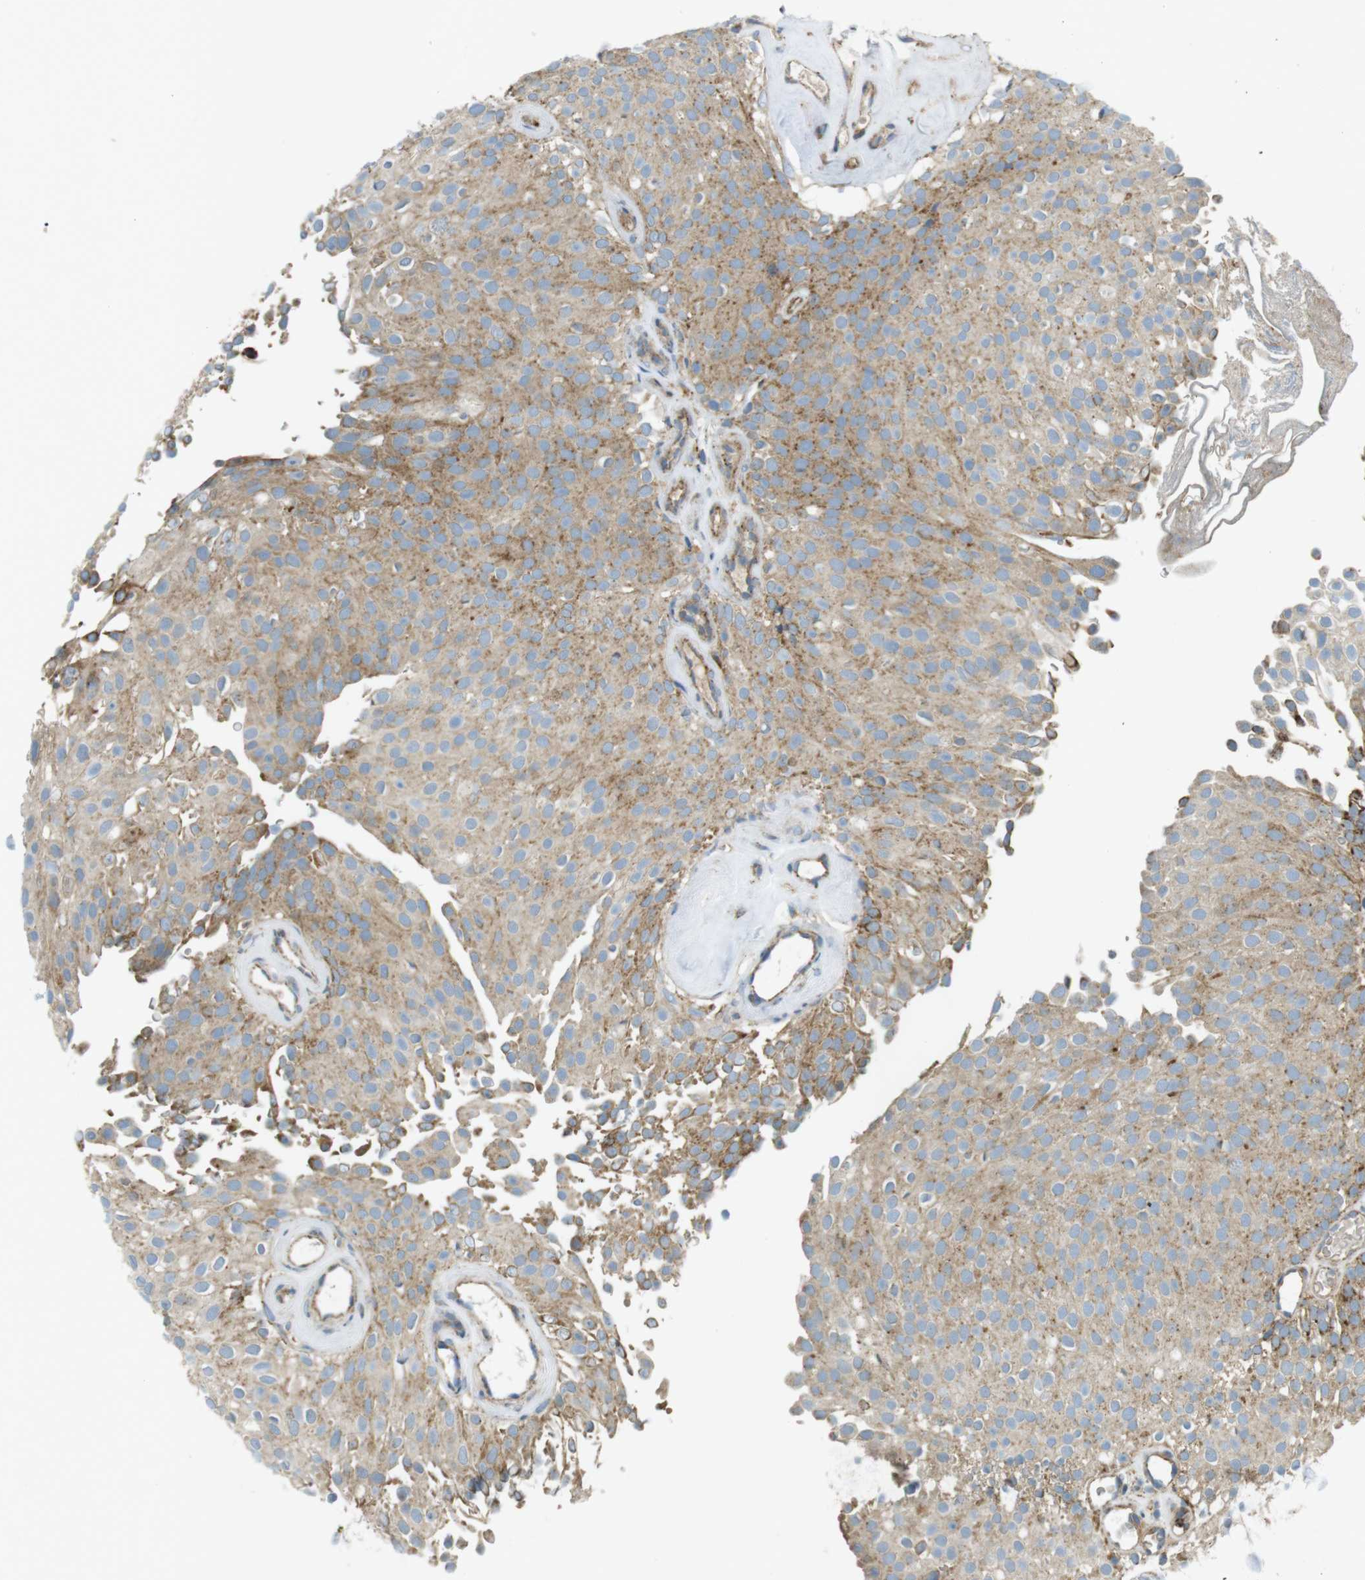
{"staining": {"intensity": "moderate", "quantity": ">75%", "location": "cytoplasmic/membranous"}, "tissue": "urothelial cancer", "cell_type": "Tumor cells", "image_type": "cancer", "snomed": [{"axis": "morphology", "description": "Urothelial carcinoma, Low grade"}, {"axis": "topography", "description": "Urinary bladder"}], "caption": "Tumor cells exhibit medium levels of moderate cytoplasmic/membranous positivity in approximately >75% of cells in human low-grade urothelial carcinoma. (Stains: DAB in brown, nuclei in blue, Microscopy: brightfield microscopy at high magnification).", "gene": "LAMP1", "patient": {"sex": "male", "age": 78}}